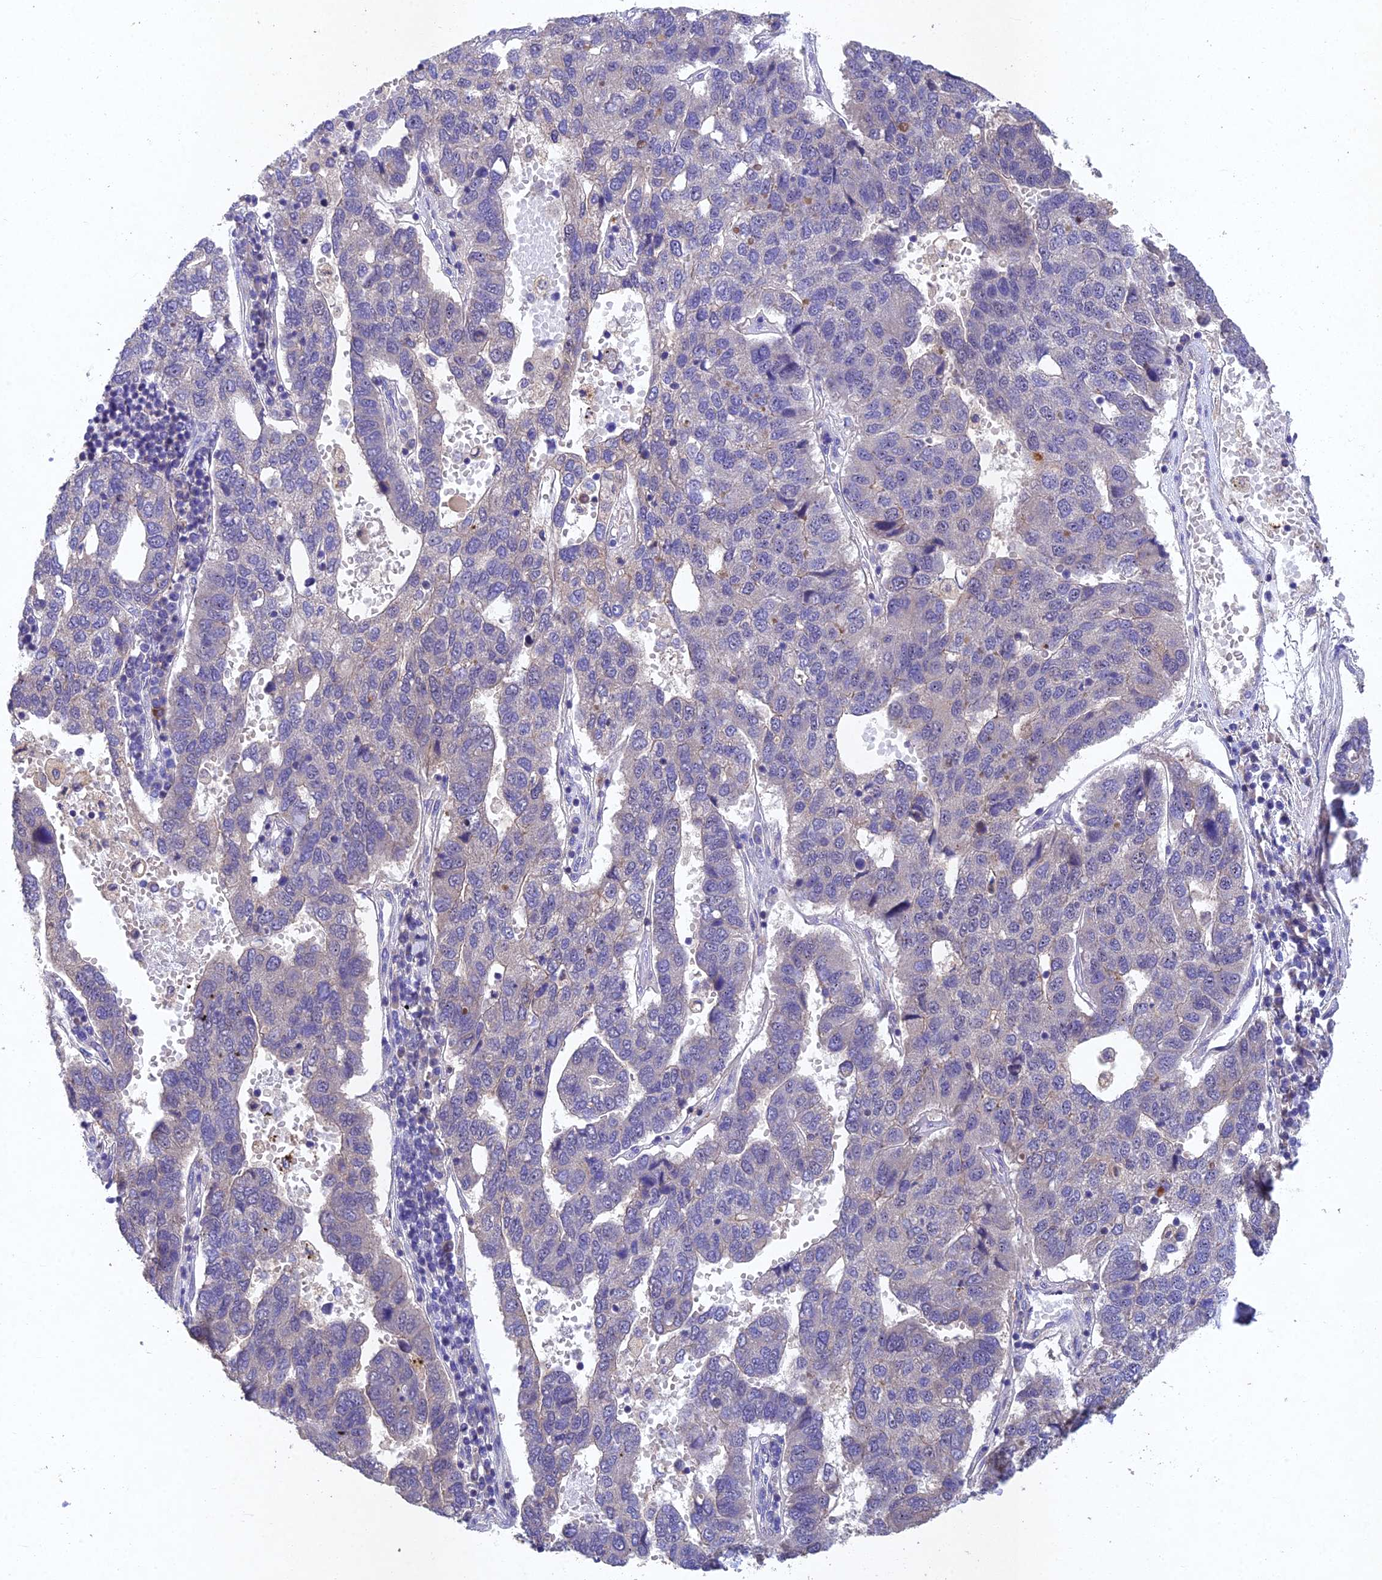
{"staining": {"intensity": "negative", "quantity": "none", "location": "none"}, "tissue": "pancreatic cancer", "cell_type": "Tumor cells", "image_type": "cancer", "snomed": [{"axis": "morphology", "description": "Adenocarcinoma, NOS"}, {"axis": "topography", "description": "Pancreas"}], "caption": "Pancreatic cancer (adenocarcinoma) was stained to show a protein in brown. There is no significant positivity in tumor cells.", "gene": "NSMCE1", "patient": {"sex": "female", "age": 61}}